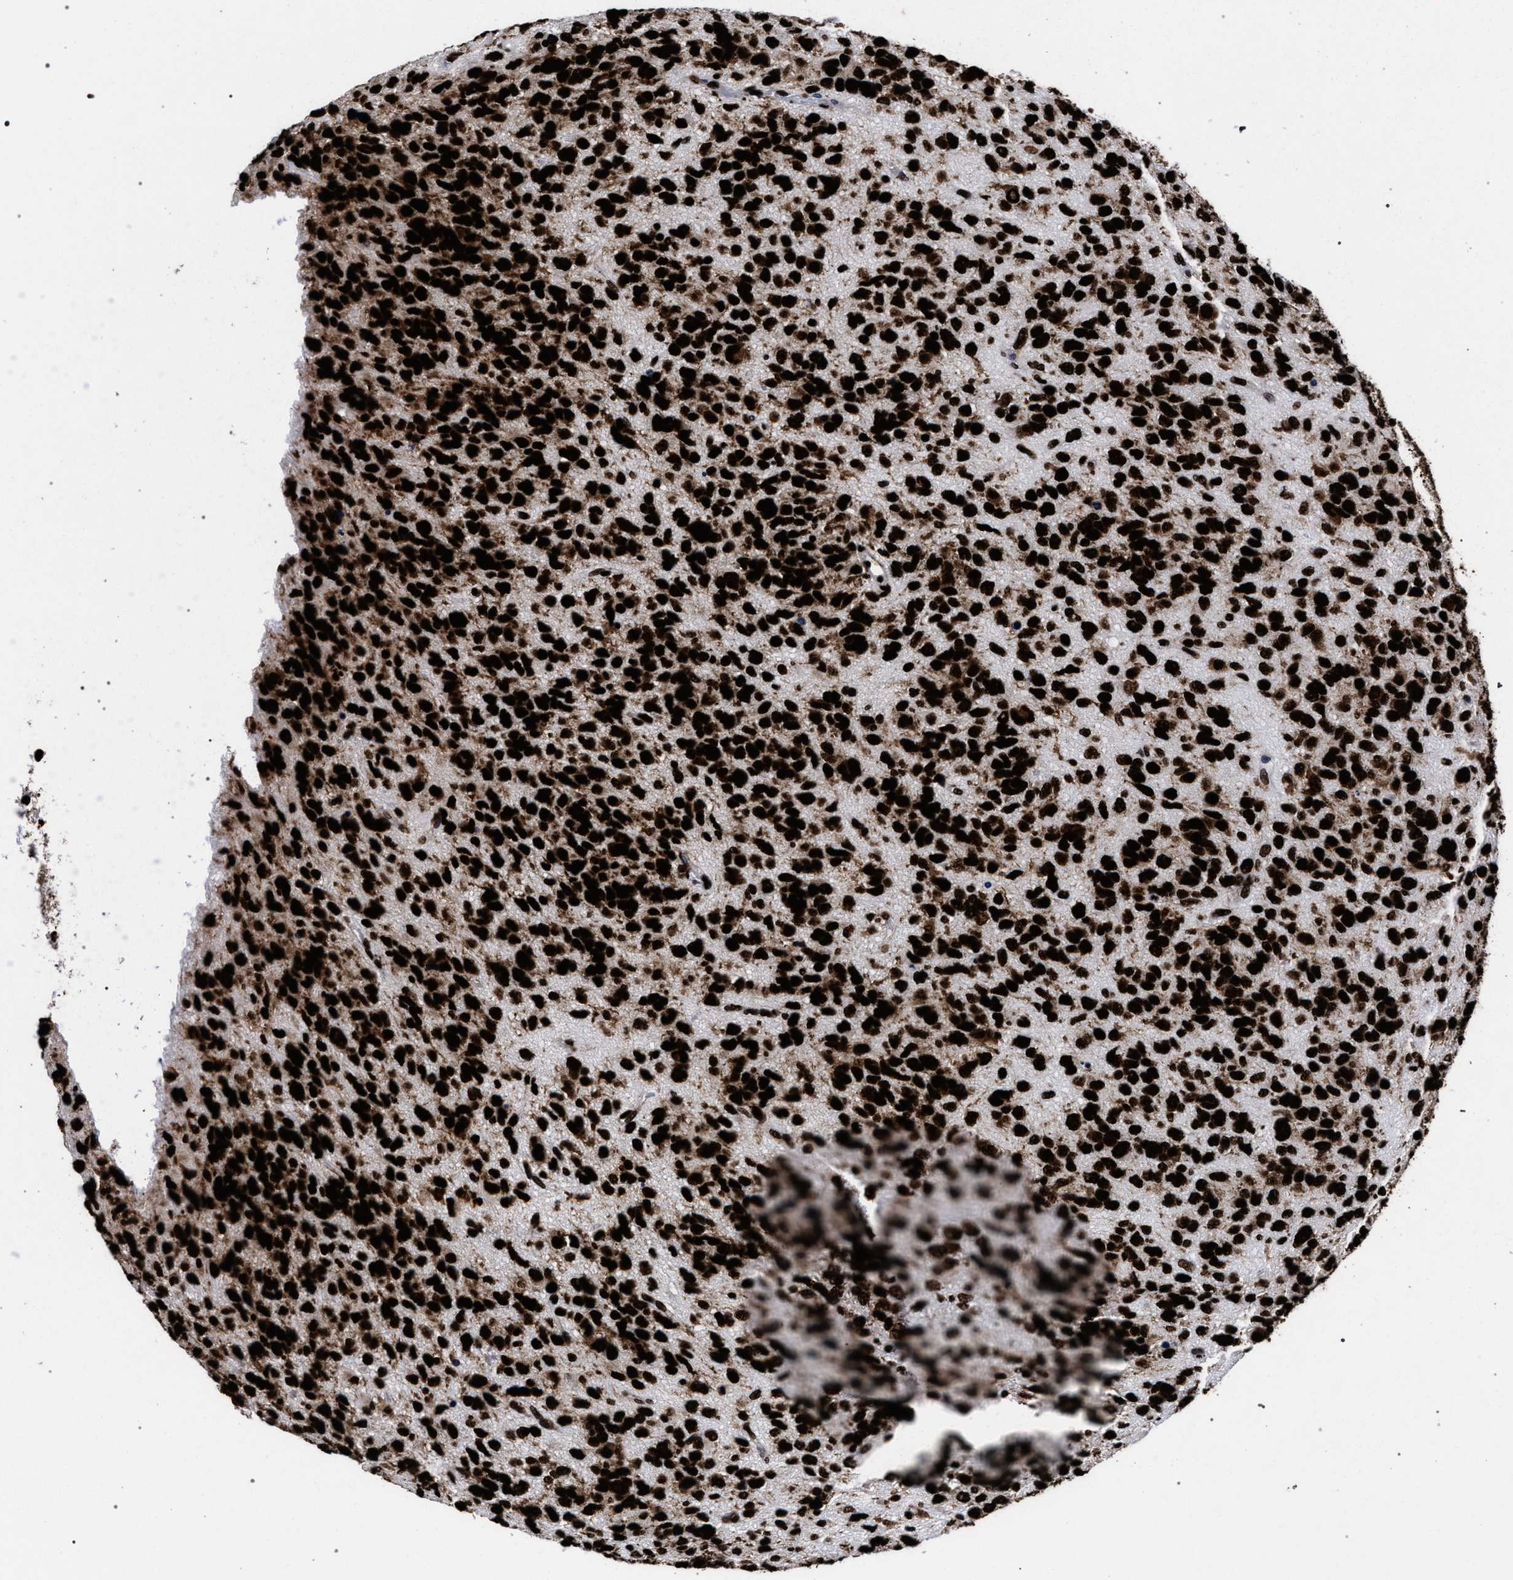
{"staining": {"intensity": "strong", "quantity": ">75%", "location": "nuclear"}, "tissue": "glioma", "cell_type": "Tumor cells", "image_type": "cancer", "snomed": [{"axis": "morphology", "description": "Glioma, malignant, High grade"}, {"axis": "topography", "description": "Brain"}], "caption": "An immunohistochemistry (IHC) micrograph of neoplastic tissue is shown. Protein staining in brown shows strong nuclear positivity in glioma within tumor cells.", "gene": "HNRNPA1", "patient": {"sex": "female", "age": 58}}